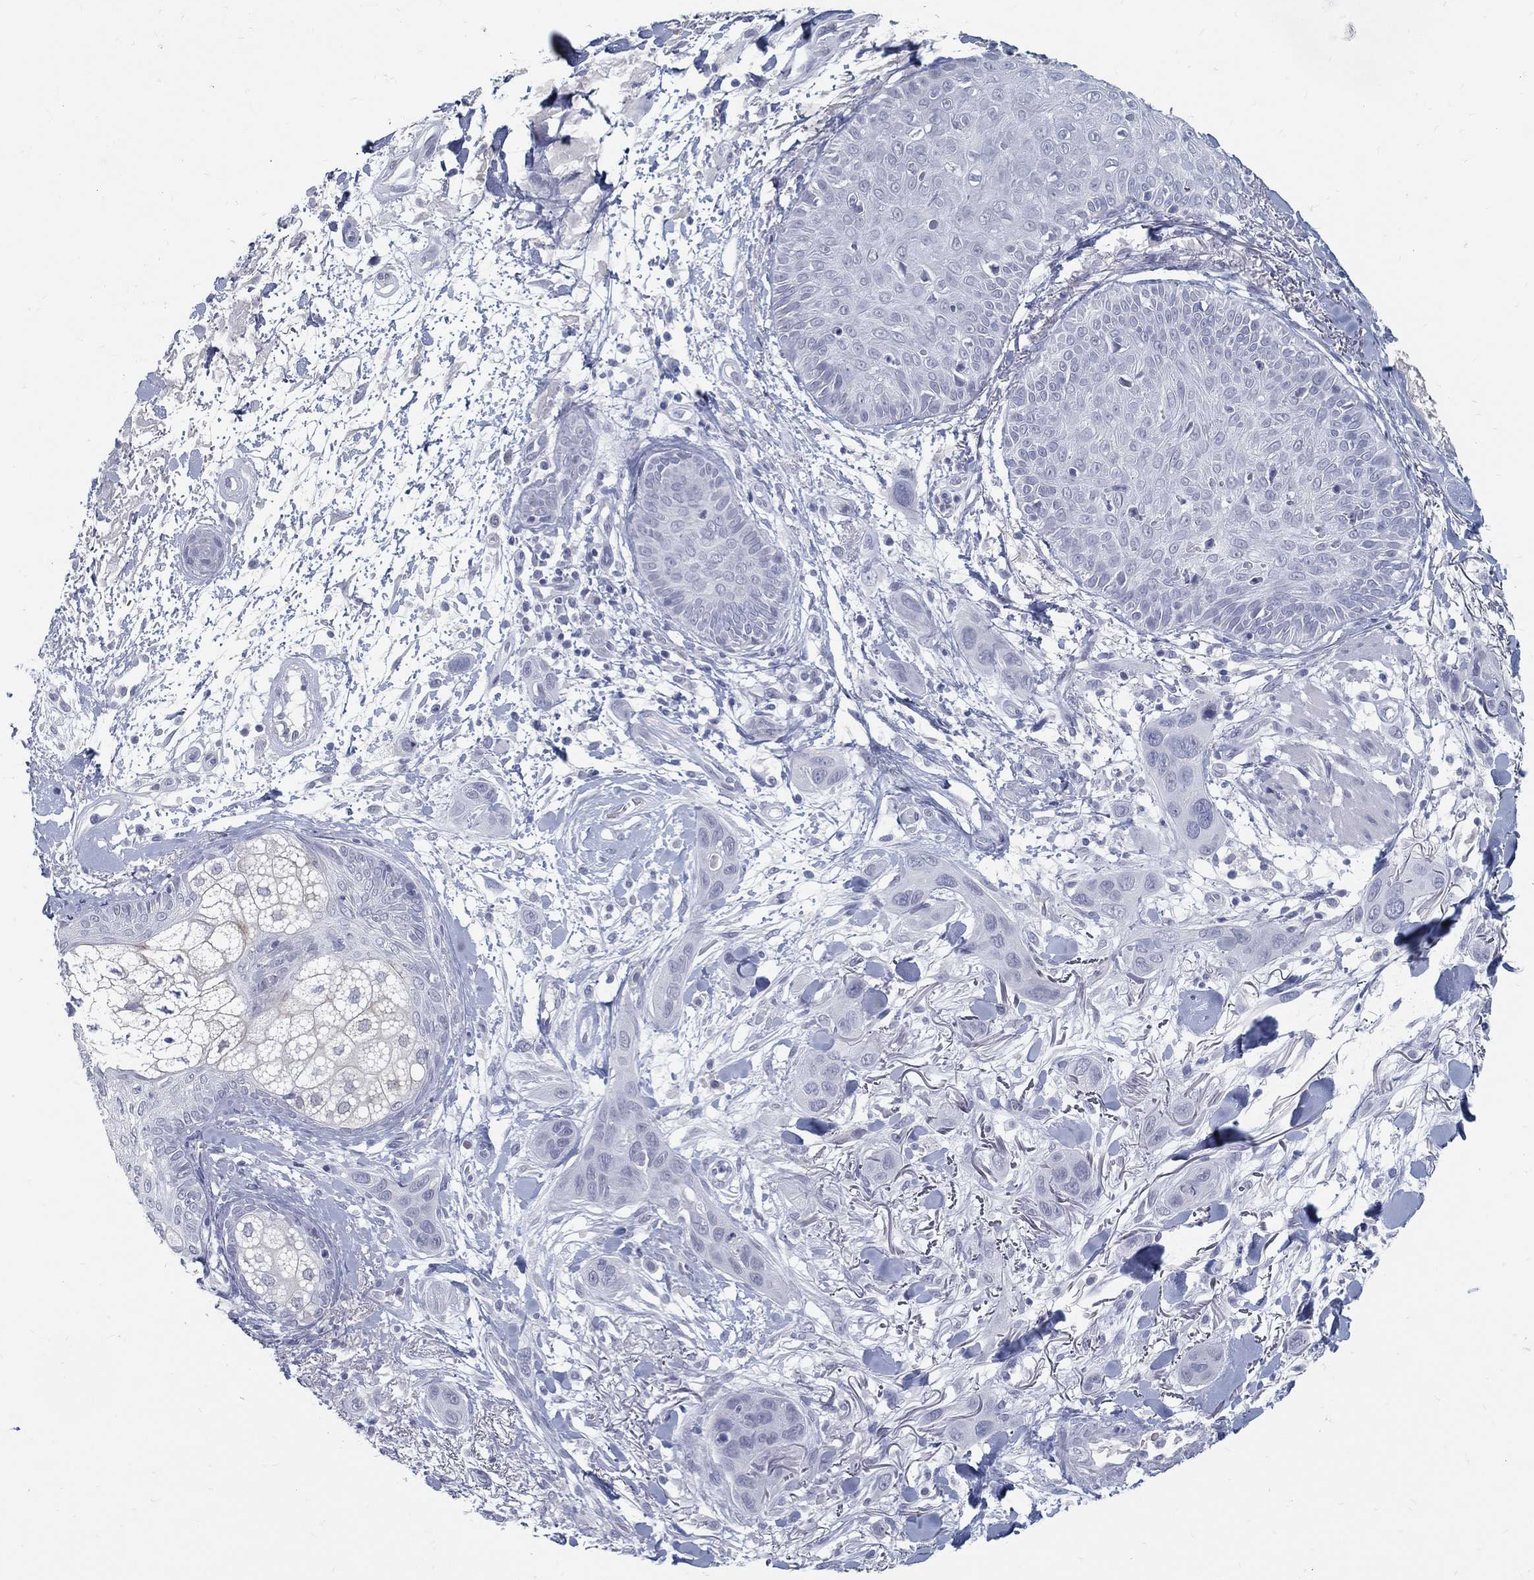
{"staining": {"intensity": "negative", "quantity": "none", "location": "none"}, "tissue": "skin cancer", "cell_type": "Tumor cells", "image_type": "cancer", "snomed": [{"axis": "morphology", "description": "Squamous cell carcinoma, NOS"}, {"axis": "topography", "description": "Skin"}], "caption": "High power microscopy photomicrograph of an immunohistochemistry (IHC) photomicrograph of skin squamous cell carcinoma, revealing no significant expression in tumor cells.", "gene": "ACE2", "patient": {"sex": "male", "age": 78}}